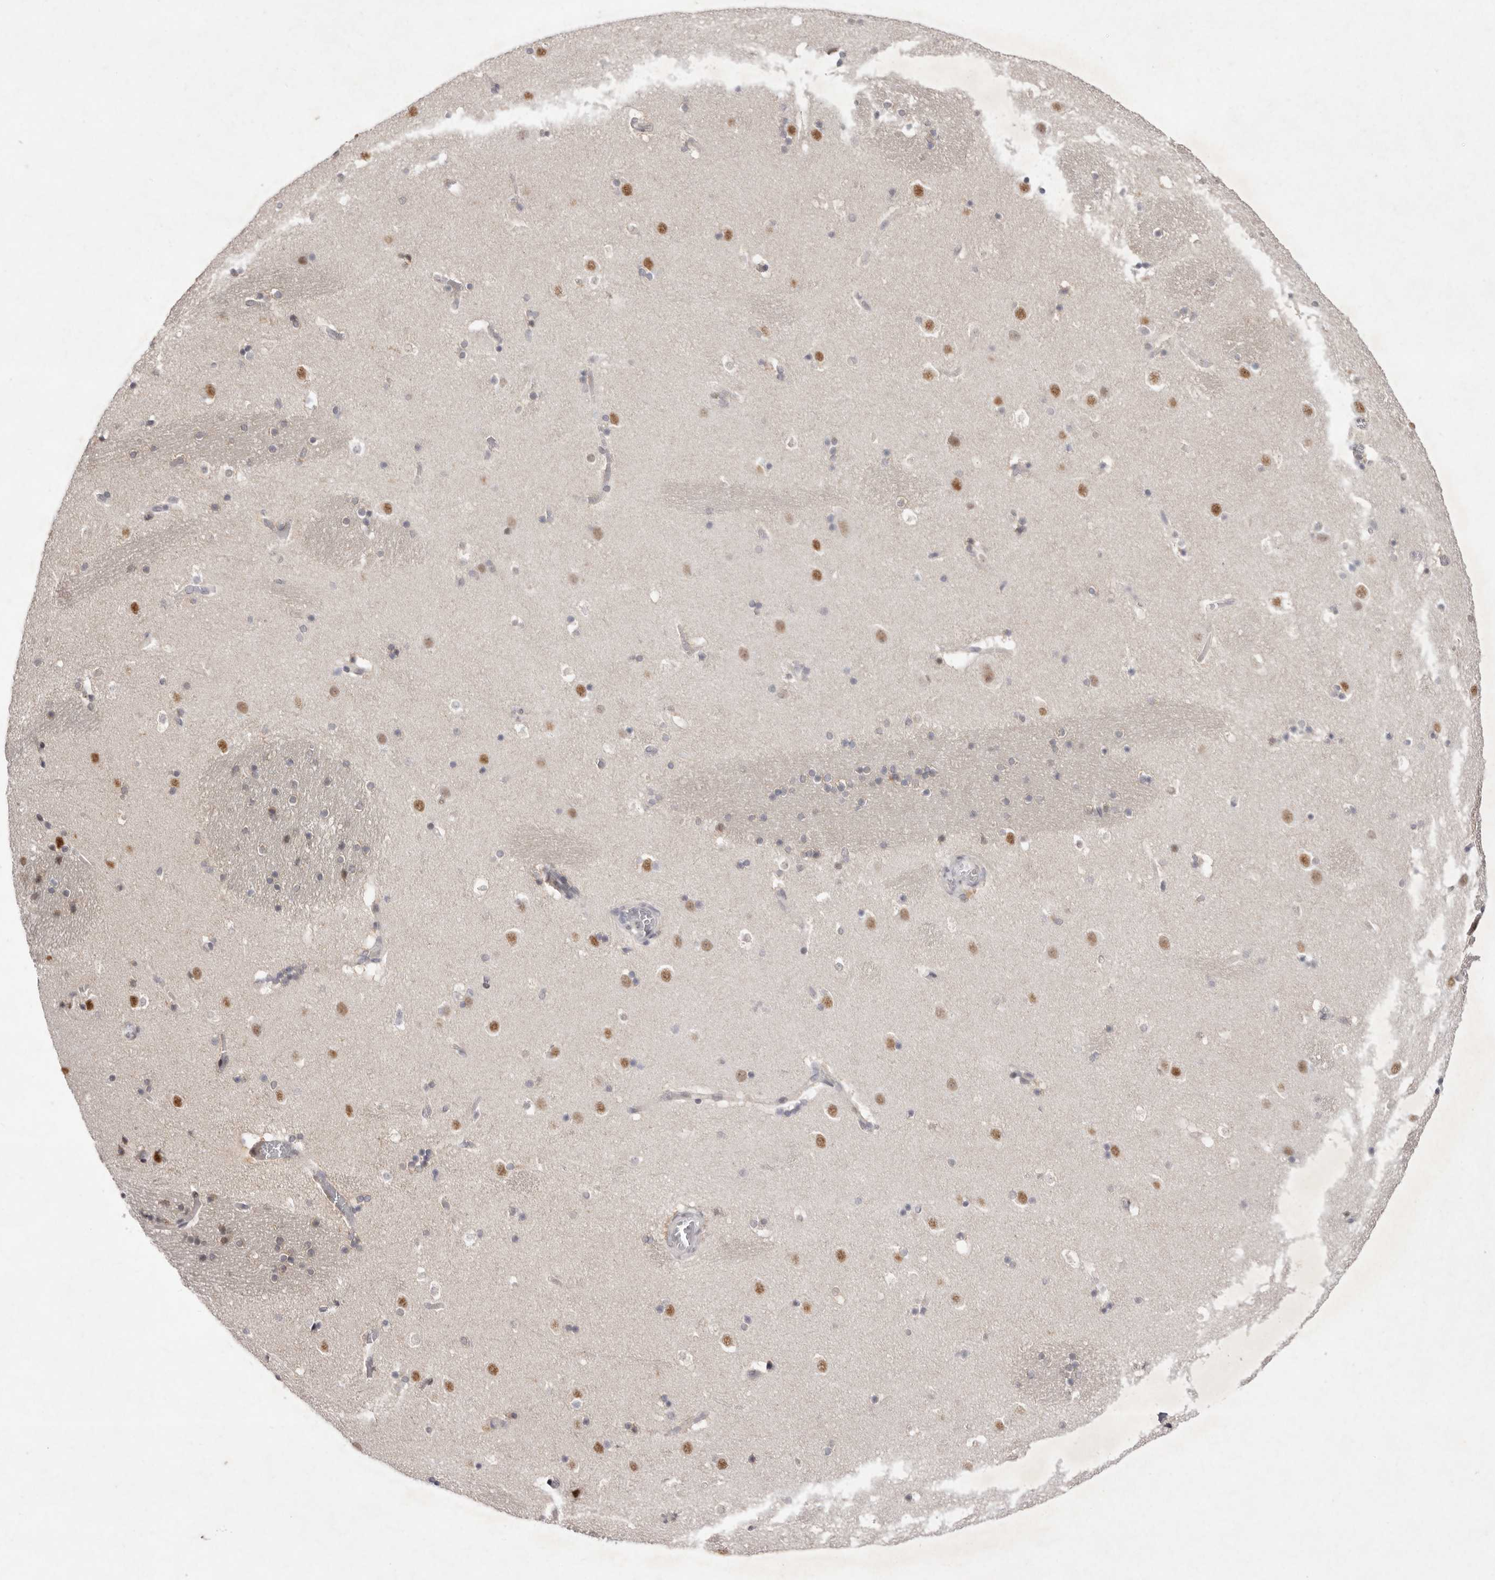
{"staining": {"intensity": "weak", "quantity": "<25%", "location": "nuclear"}, "tissue": "caudate", "cell_type": "Glial cells", "image_type": "normal", "snomed": [{"axis": "morphology", "description": "Normal tissue, NOS"}, {"axis": "topography", "description": "Lateral ventricle wall"}], "caption": "A high-resolution histopathology image shows immunohistochemistry (IHC) staining of unremarkable caudate, which displays no significant positivity in glial cells.", "gene": "TADA1", "patient": {"sex": "male", "age": 45}}